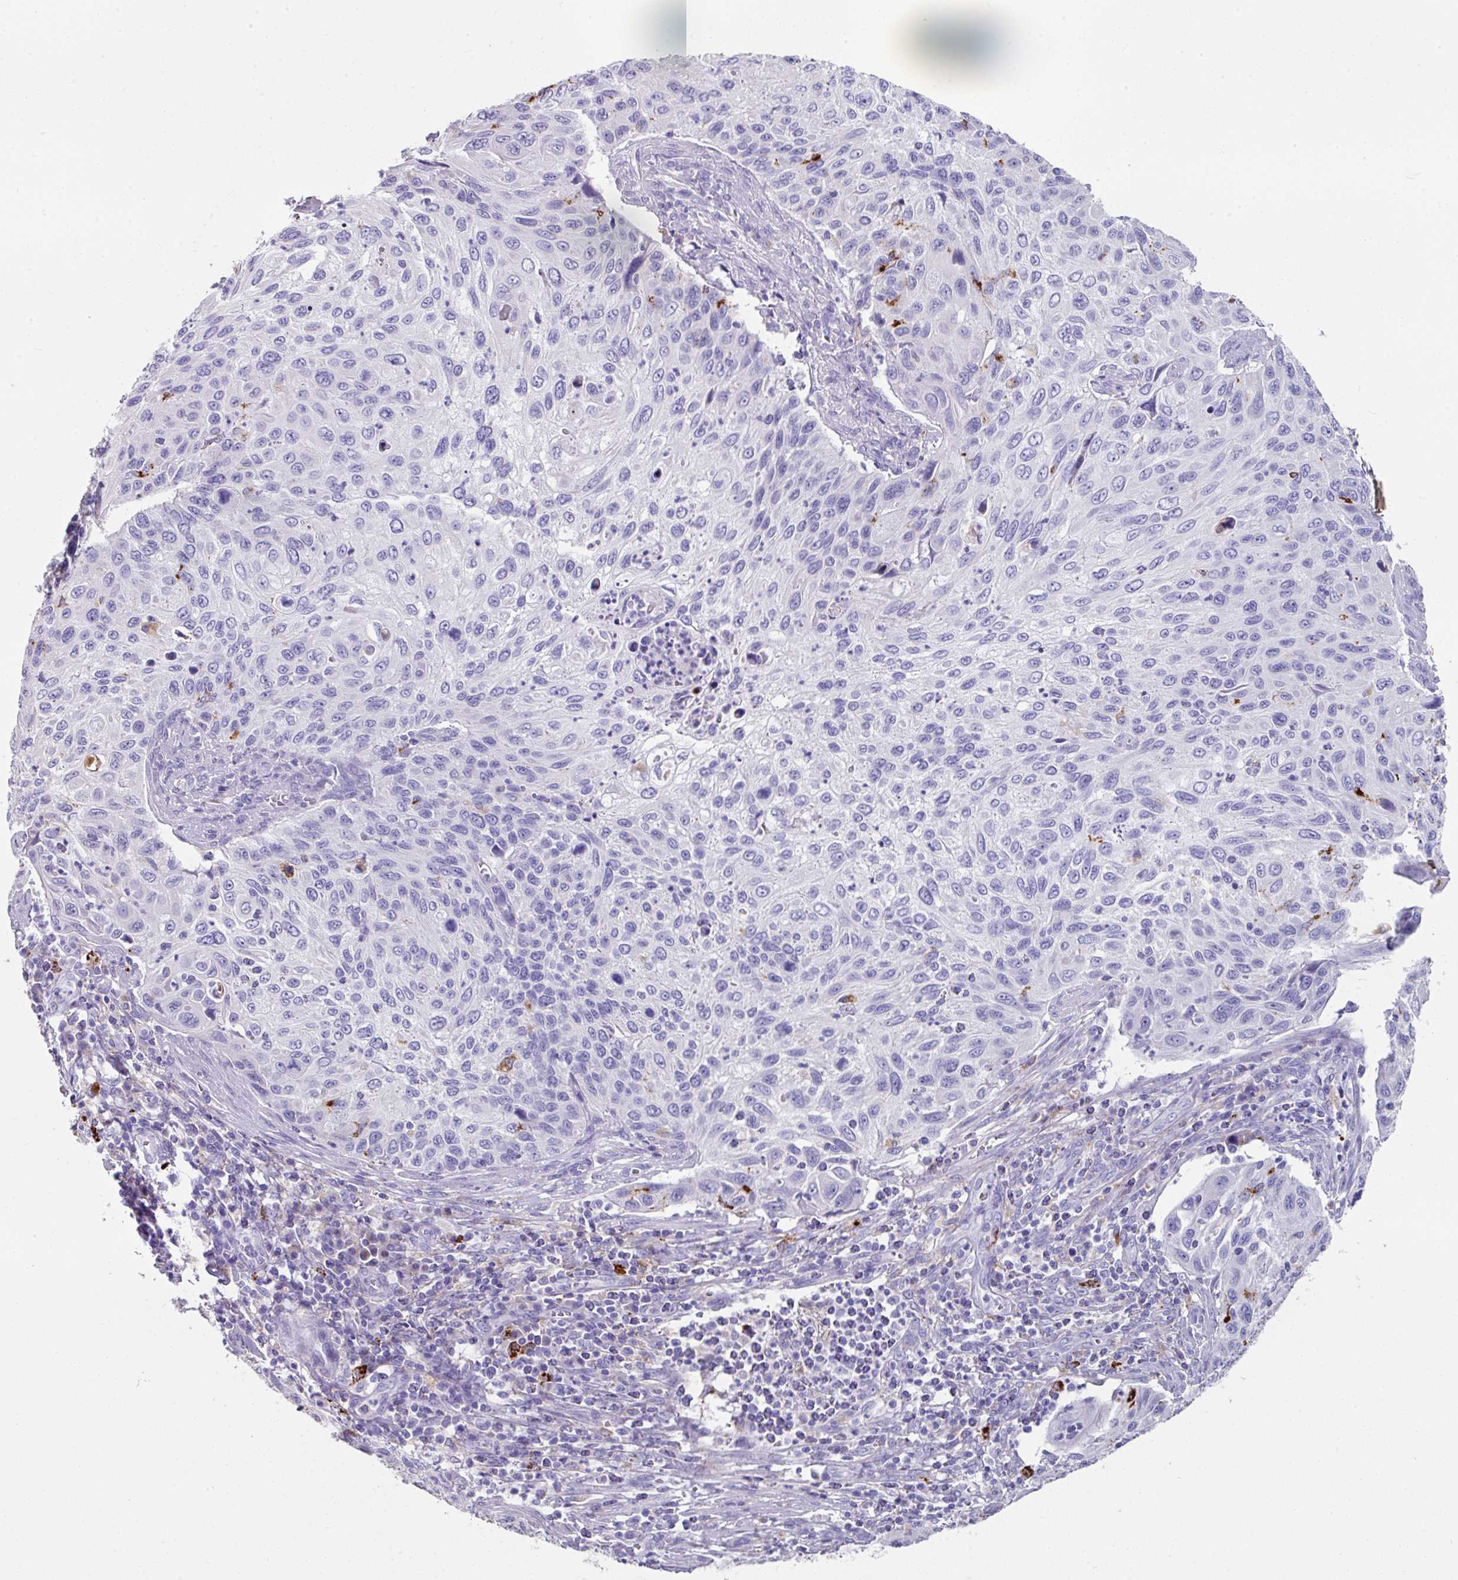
{"staining": {"intensity": "negative", "quantity": "none", "location": "none"}, "tissue": "cervical cancer", "cell_type": "Tumor cells", "image_type": "cancer", "snomed": [{"axis": "morphology", "description": "Squamous cell carcinoma, NOS"}, {"axis": "topography", "description": "Cervix"}], "caption": "This is a micrograph of immunohistochemistry (IHC) staining of cervical cancer, which shows no positivity in tumor cells. Brightfield microscopy of immunohistochemistry (IHC) stained with DAB (3,3'-diaminobenzidine) (brown) and hematoxylin (blue), captured at high magnification.", "gene": "CPVL", "patient": {"sex": "female", "age": 70}}